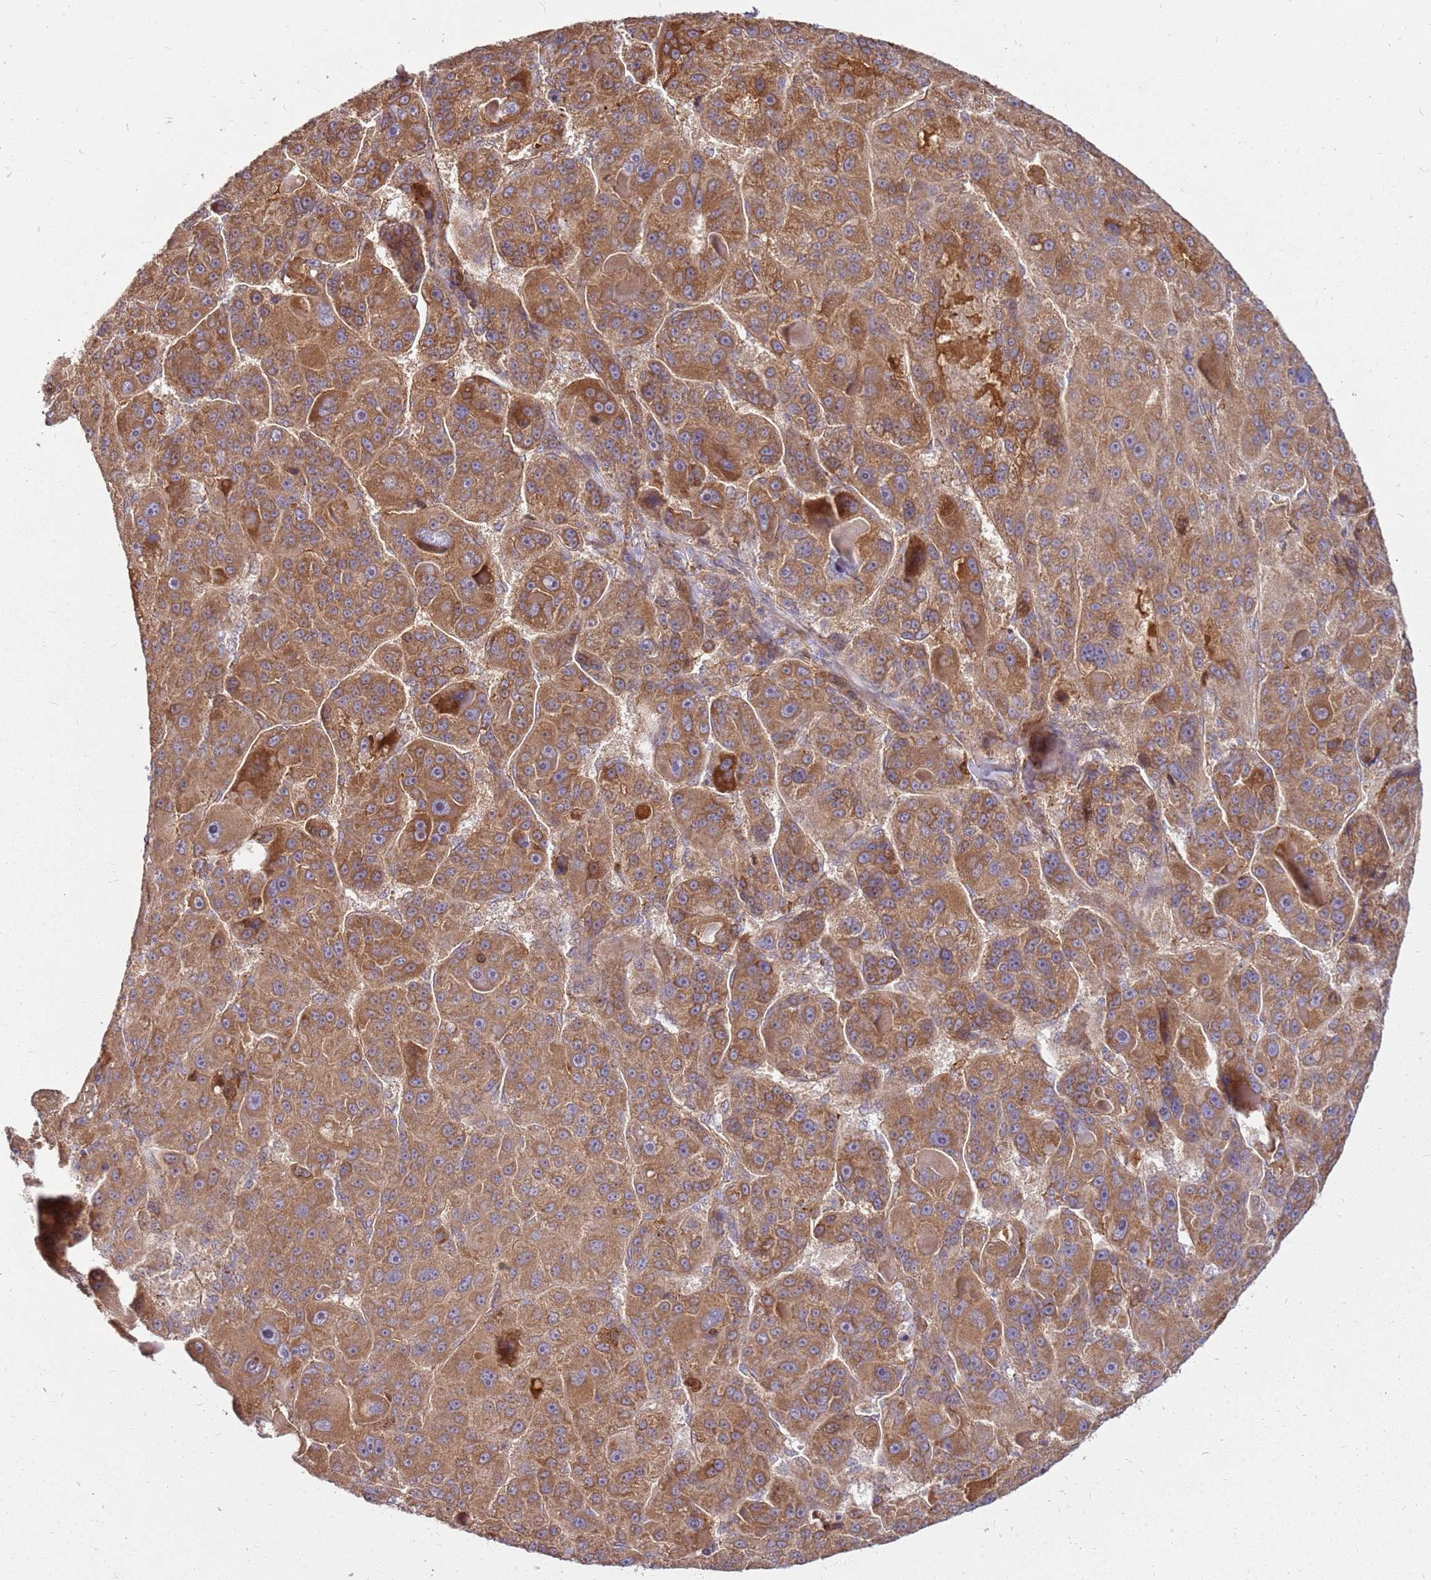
{"staining": {"intensity": "moderate", "quantity": ">75%", "location": "cytoplasmic/membranous"}, "tissue": "liver cancer", "cell_type": "Tumor cells", "image_type": "cancer", "snomed": [{"axis": "morphology", "description": "Carcinoma, Hepatocellular, NOS"}, {"axis": "topography", "description": "Liver"}], "caption": "Immunohistochemistry (IHC) photomicrograph of human hepatocellular carcinoma (liver) stained for a protein (brown), which shows medium levels of moderate cytoplasmic/membranous staining in about >75% of tumor cells.", "gene": "CCDC159", "patient": {"sex": "male", "age": 76}}